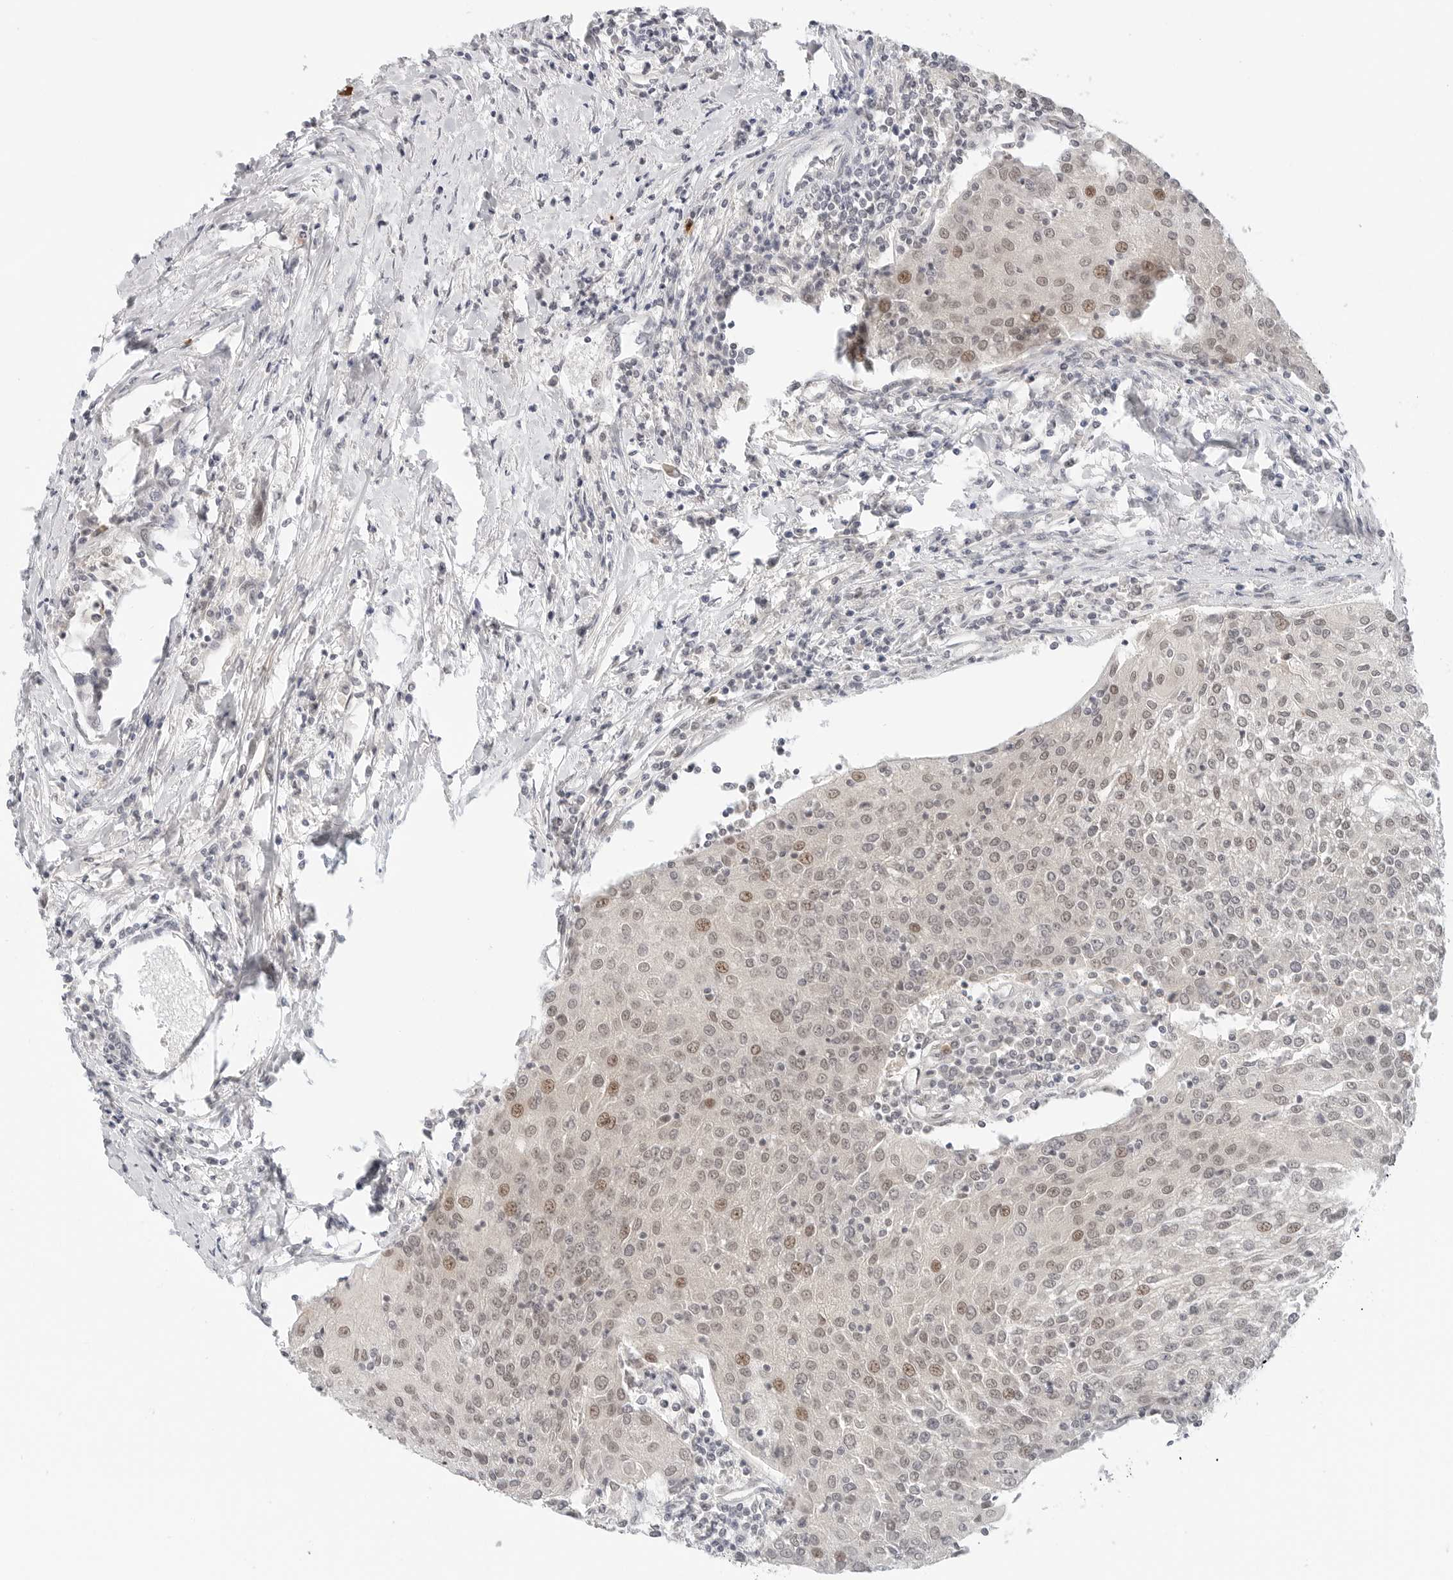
{"staining": {"intensity": "weak", "quantity": "25%-75%", "location": "nuclear"}, "tissue": "urothelial cancer", "cell_type": "Tumor cells", "image_type": "cancer", "snomed": [{"axis": "morphology", "description": "Urothelial carcinoma, High grade"}, {"axis": "topography", "description": "Urinary bladder"}], "caption": "Immunohistochemical staining of urothelial cancer displays low levels of weak nuclear protein positivity in about 25%-75% of tumor cells.", "gene": "TSEN2", "patient": {"sex": "female", "age": 85}}